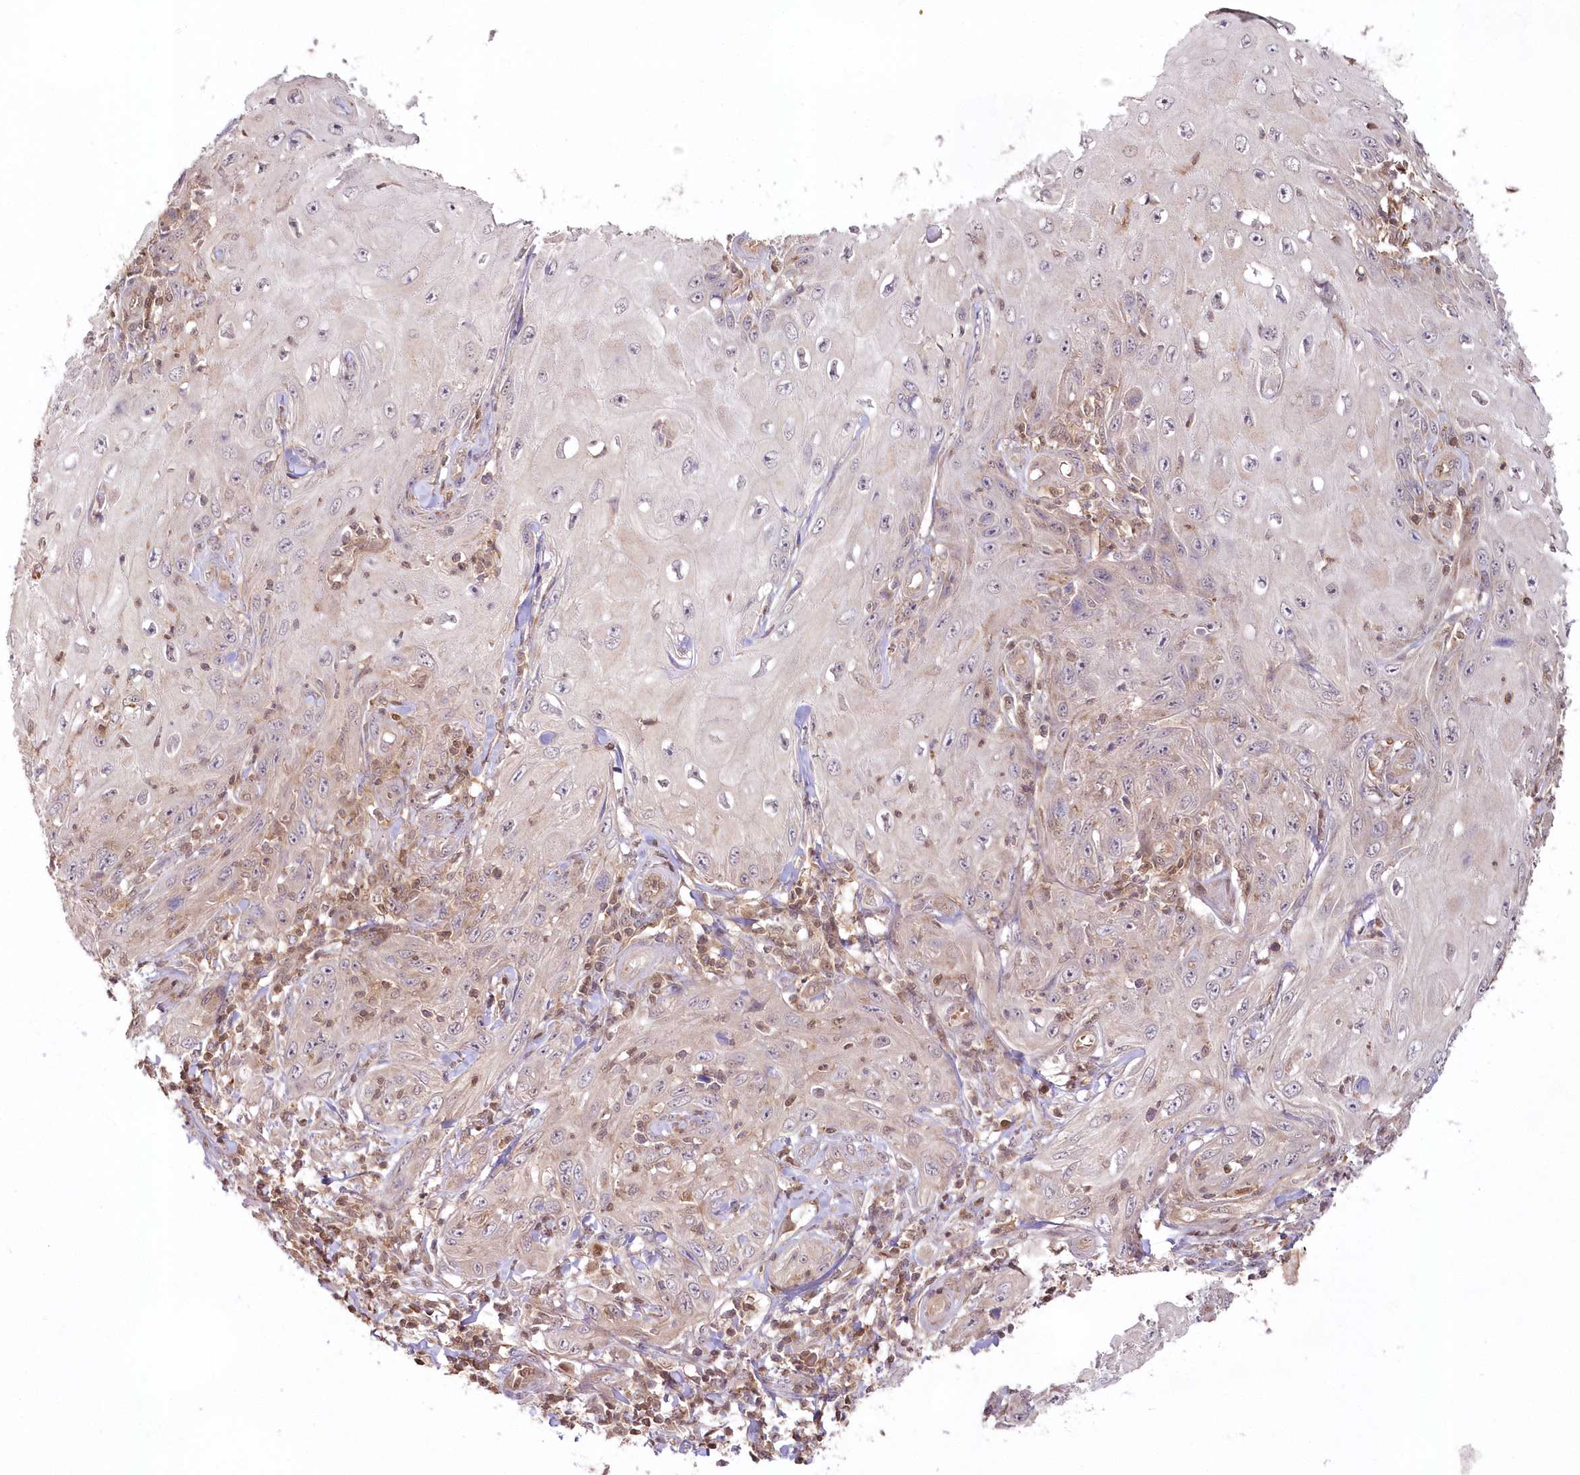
{"staining": {"intensity": "weak", "quantity": "<25%", "location": "nuclear"}, "tissue": "skin cancer", "cell_type": "Tumor cells", "image_type": "cancer", "snomed": [{"axis": "morphology", "description": "Squamous cell carcinoma, NOS"}, {"axis": "topography", "description": "Skin"}], "caption": "High power microscopy micrograph of an IHC histopathology image of skin squamous cell carcinoma, revealing no significant positivity in tumor cells.", "gene": "IMPA1", "patient": {"sex": "female", "age": 73}}